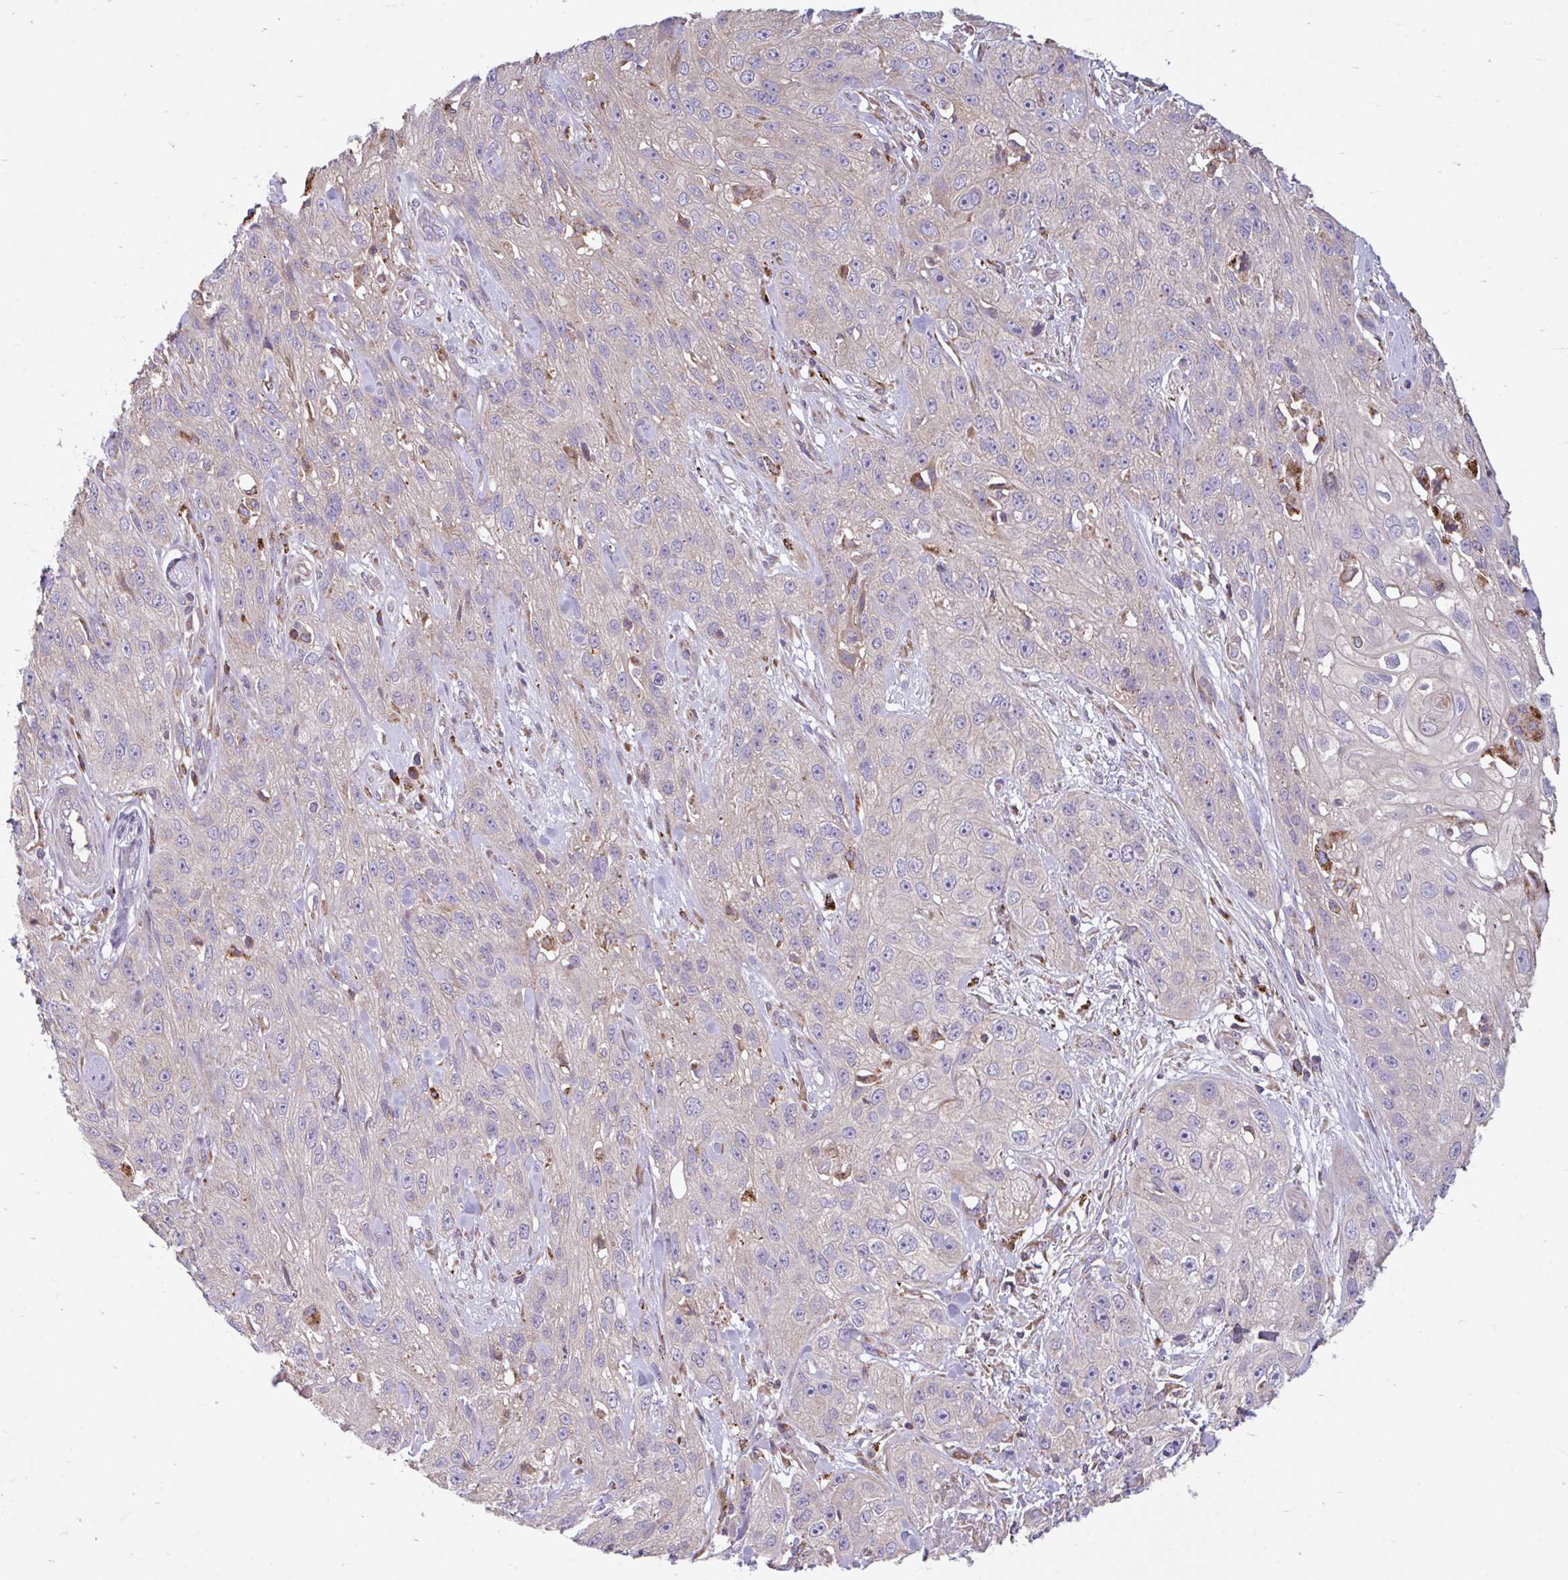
{"staining": {"intensity": "negative", "quantity": "none", "location": "none"}, "tissue": "skin cancer", "cell_type": "Tumor cells", "image_type": "cancer", "snomed": [{"axis": "morphology", "description": "Squamous cell carcinoma, NOS"}, {"axis": "topography", "description": "Skin"}, {"axis": "topography", "description": "Vulva"}], "caption": "A high-resolution histopathology image shows IHC staining of skin cancer, which displays no significant positivity in tumor cells.", "gene": "RALBP1", "patient": {"sex": "female", "age": 86}}